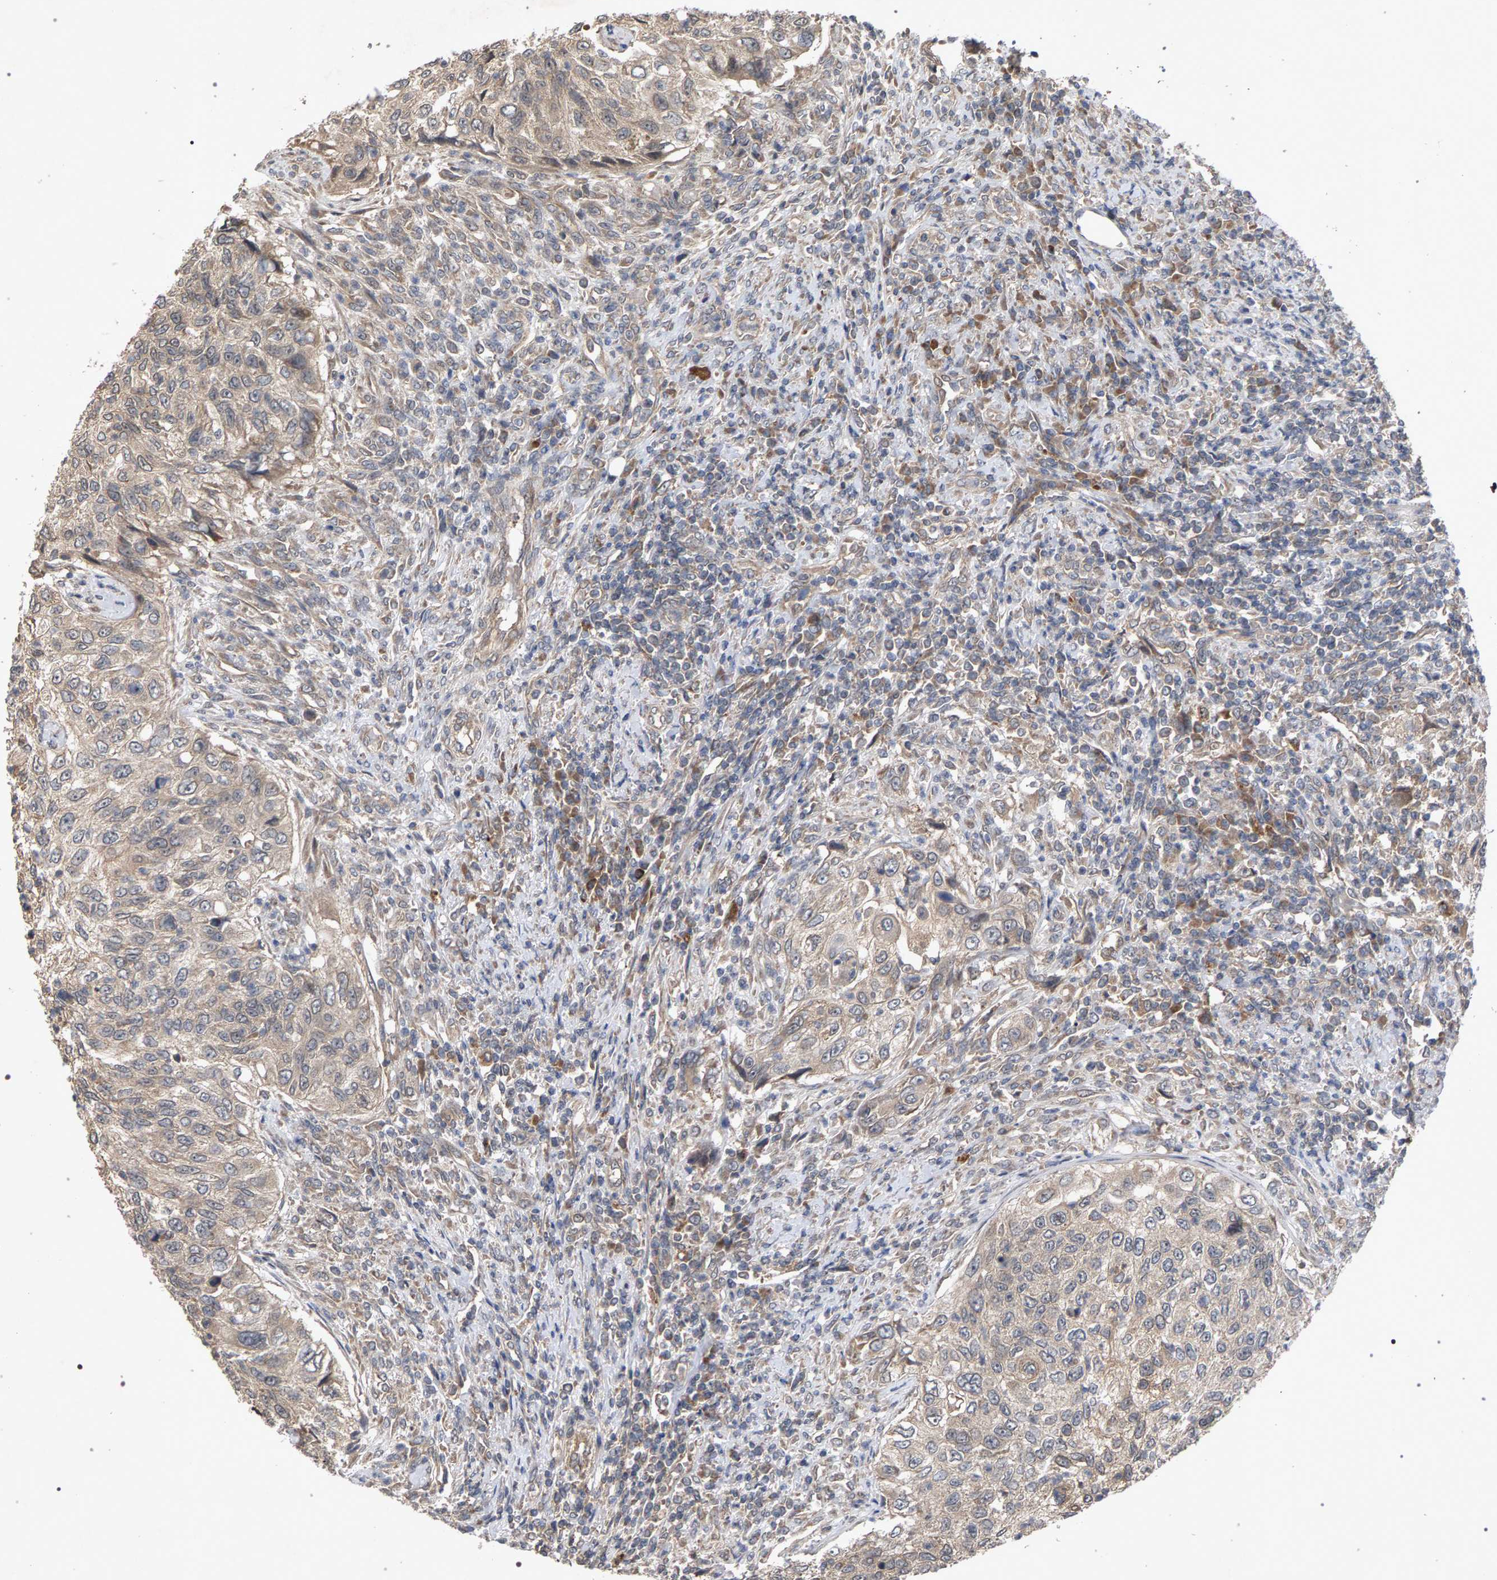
{"staining": {"intensity": "weak", "quantity": ">75%", "location": "cytoplasmic/membranous"}, "tissue": "urothelial cancer", "cell_type": "Tumor cells", "image_type": "cancer", "snomed": [{"axis": "morphology", "description": "Urothelial carcinoma, High grade"}, {"axis": "topography", "description": "Urinary bladder"}], "caption": "Immunohistochemical staining of urothelial cancer shows weak cytoplasmic/membranous protein expression in approximately >75% of tumor cells.", "gene": "SLC4A4", "patient": {"sex": "female", "age": 60}}